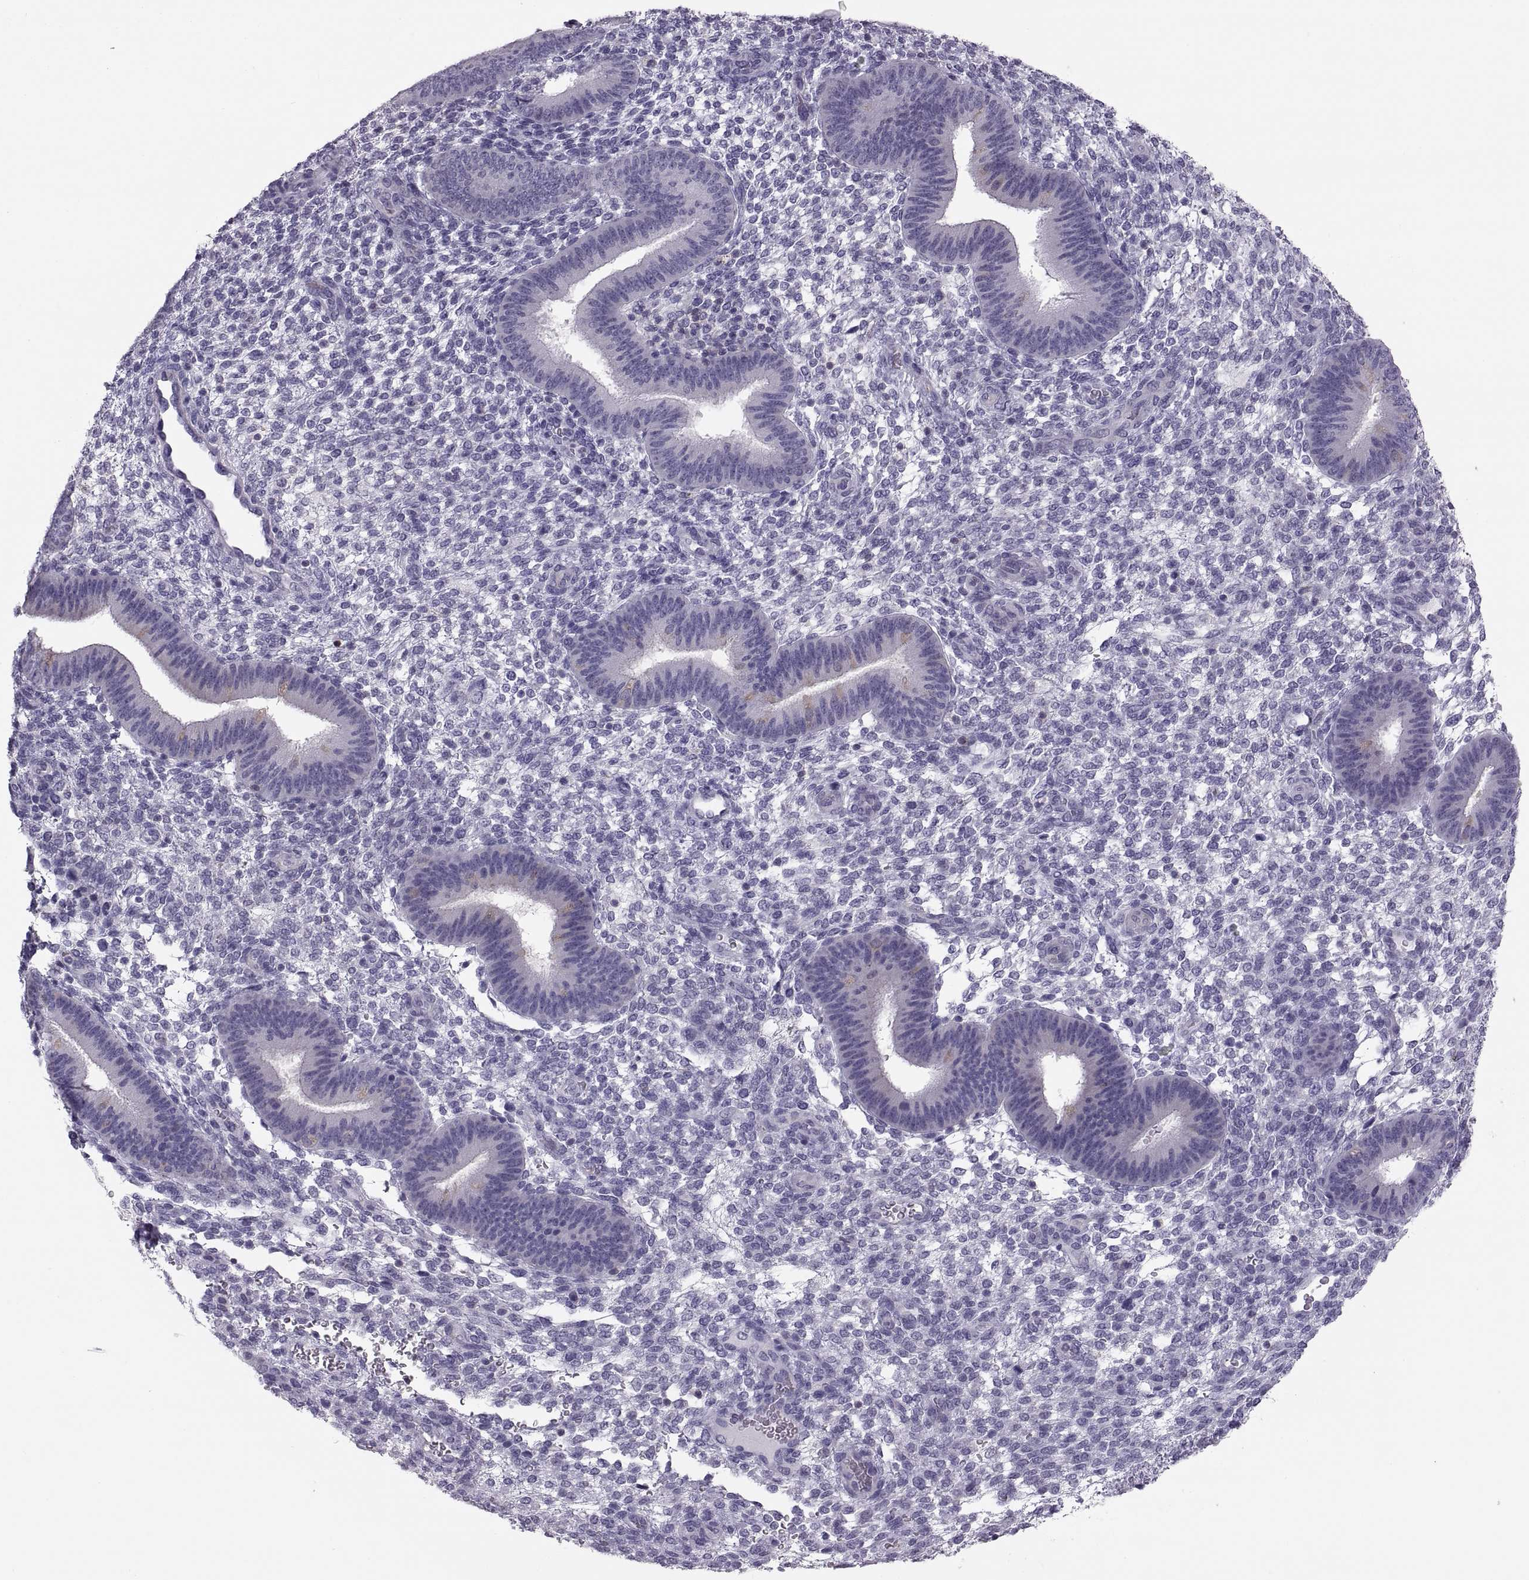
{"staining": {"intensity": "negative", "quantity": "none", "location": "none"}, "tissue": "endometrium", "cell_type": "Cells in endometrial stroma", "image_type": "normal", "snomed": [{"axis": "morphology", "description": "Normal tissue, NOS"}, {"axis": "topography", "description": "Endometrium"}], "caption": "Protein analysis of benign endometrium demonstrates no significant positivity in cells in endometrial stroma. Nuclei are stained in blue.", "gene": "TTC21A", "patient": {"sex": "female", "age": 39}}